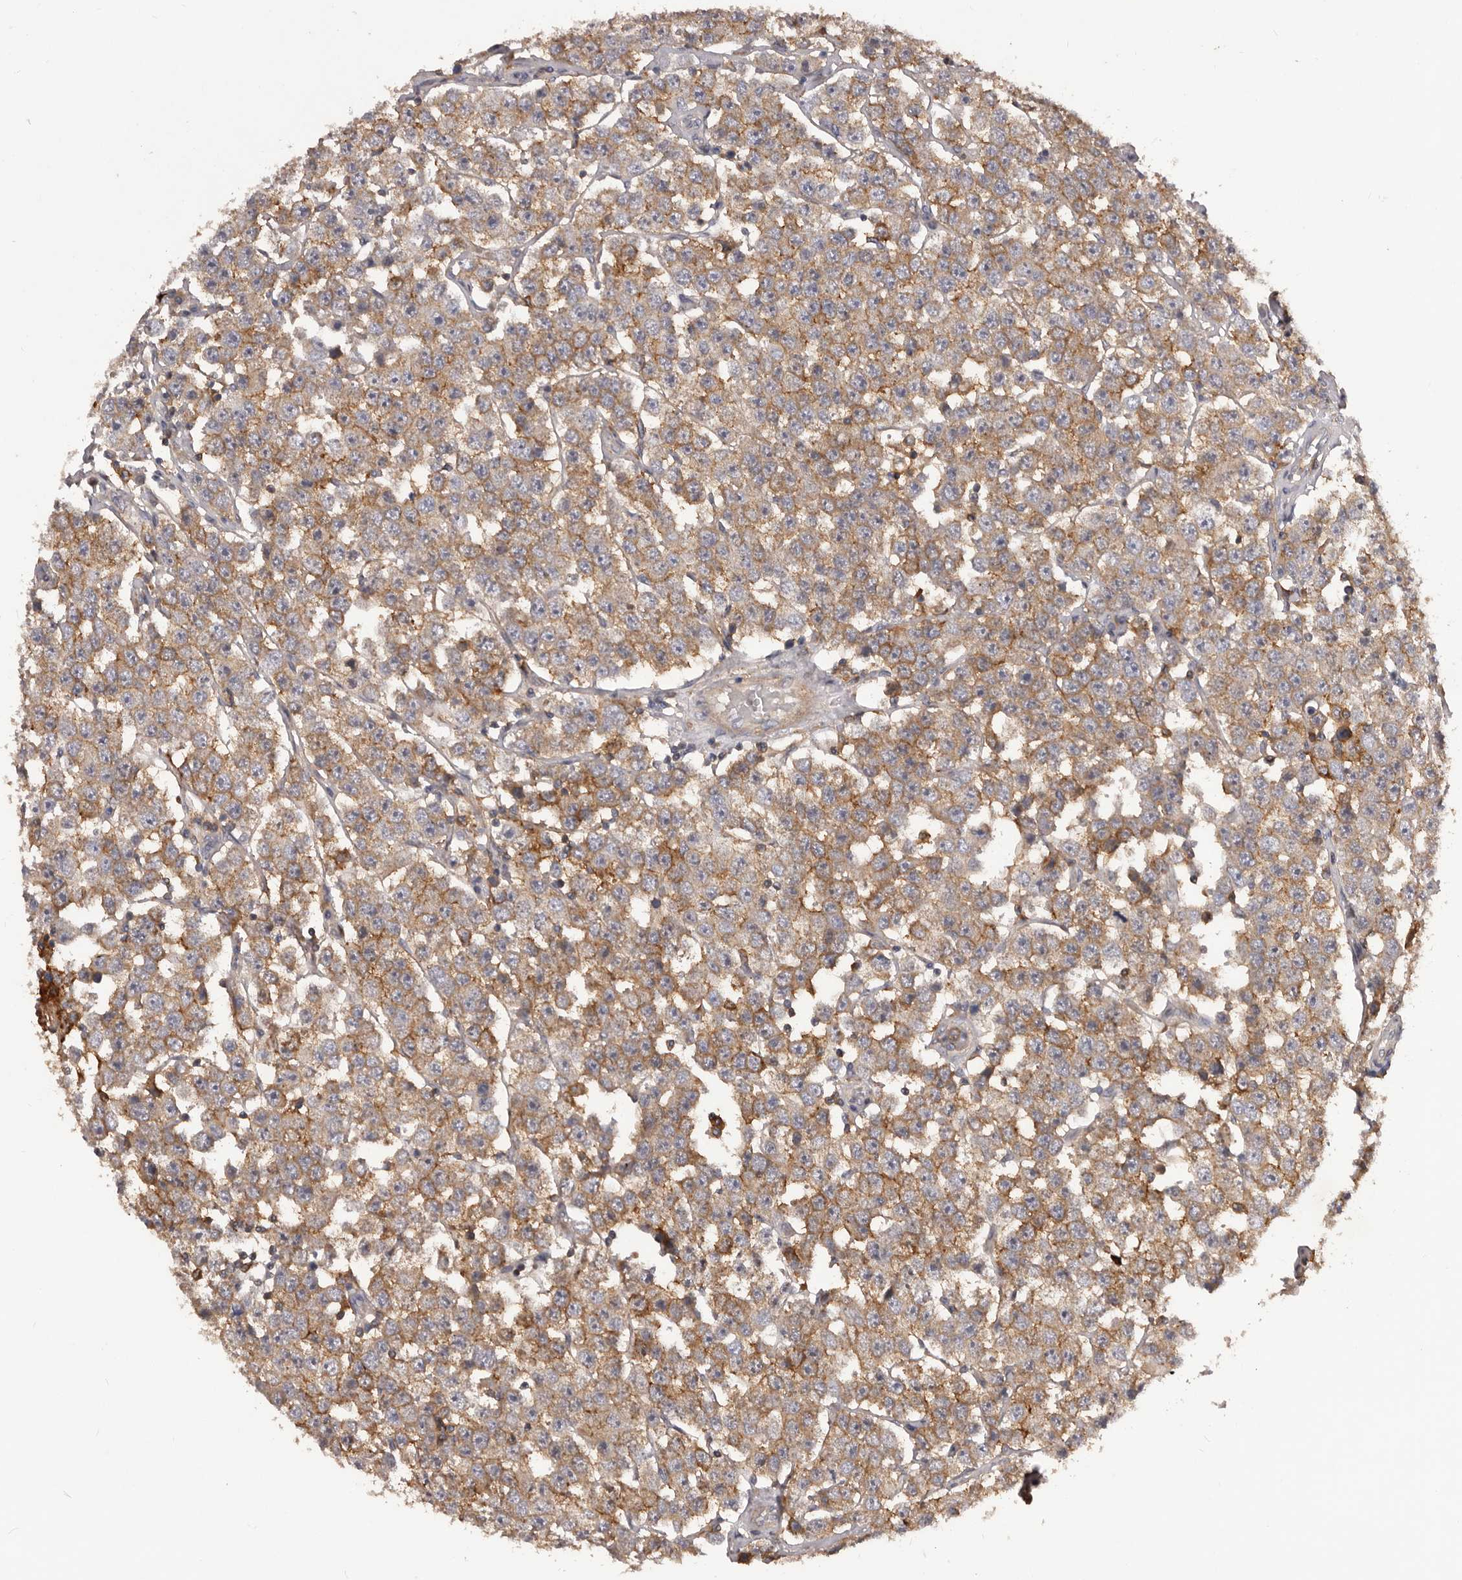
{"staining": {"intensity": "moderate", "quantity": ">75%", "location": "cytoplasmic/membranous"}, "tissue": "testis cancer", "cell_type": "Tumor cells", "image_type": "cancer", "snomed": [{"axis": "morphology", "description": "Seminoma, NOS"}, {"axis": "topography", "description": "Testis"}], "caption": "Immunohistochemistry (IHC) histopathology image of human testis cancer stained for a protein (brown), which displays medium levels of moderate cytoplasmic/membranous staining in approximately >75% of tumor cells.", "gene": "GLIPR2", "patient": {"sex": "male", "age": 28}}